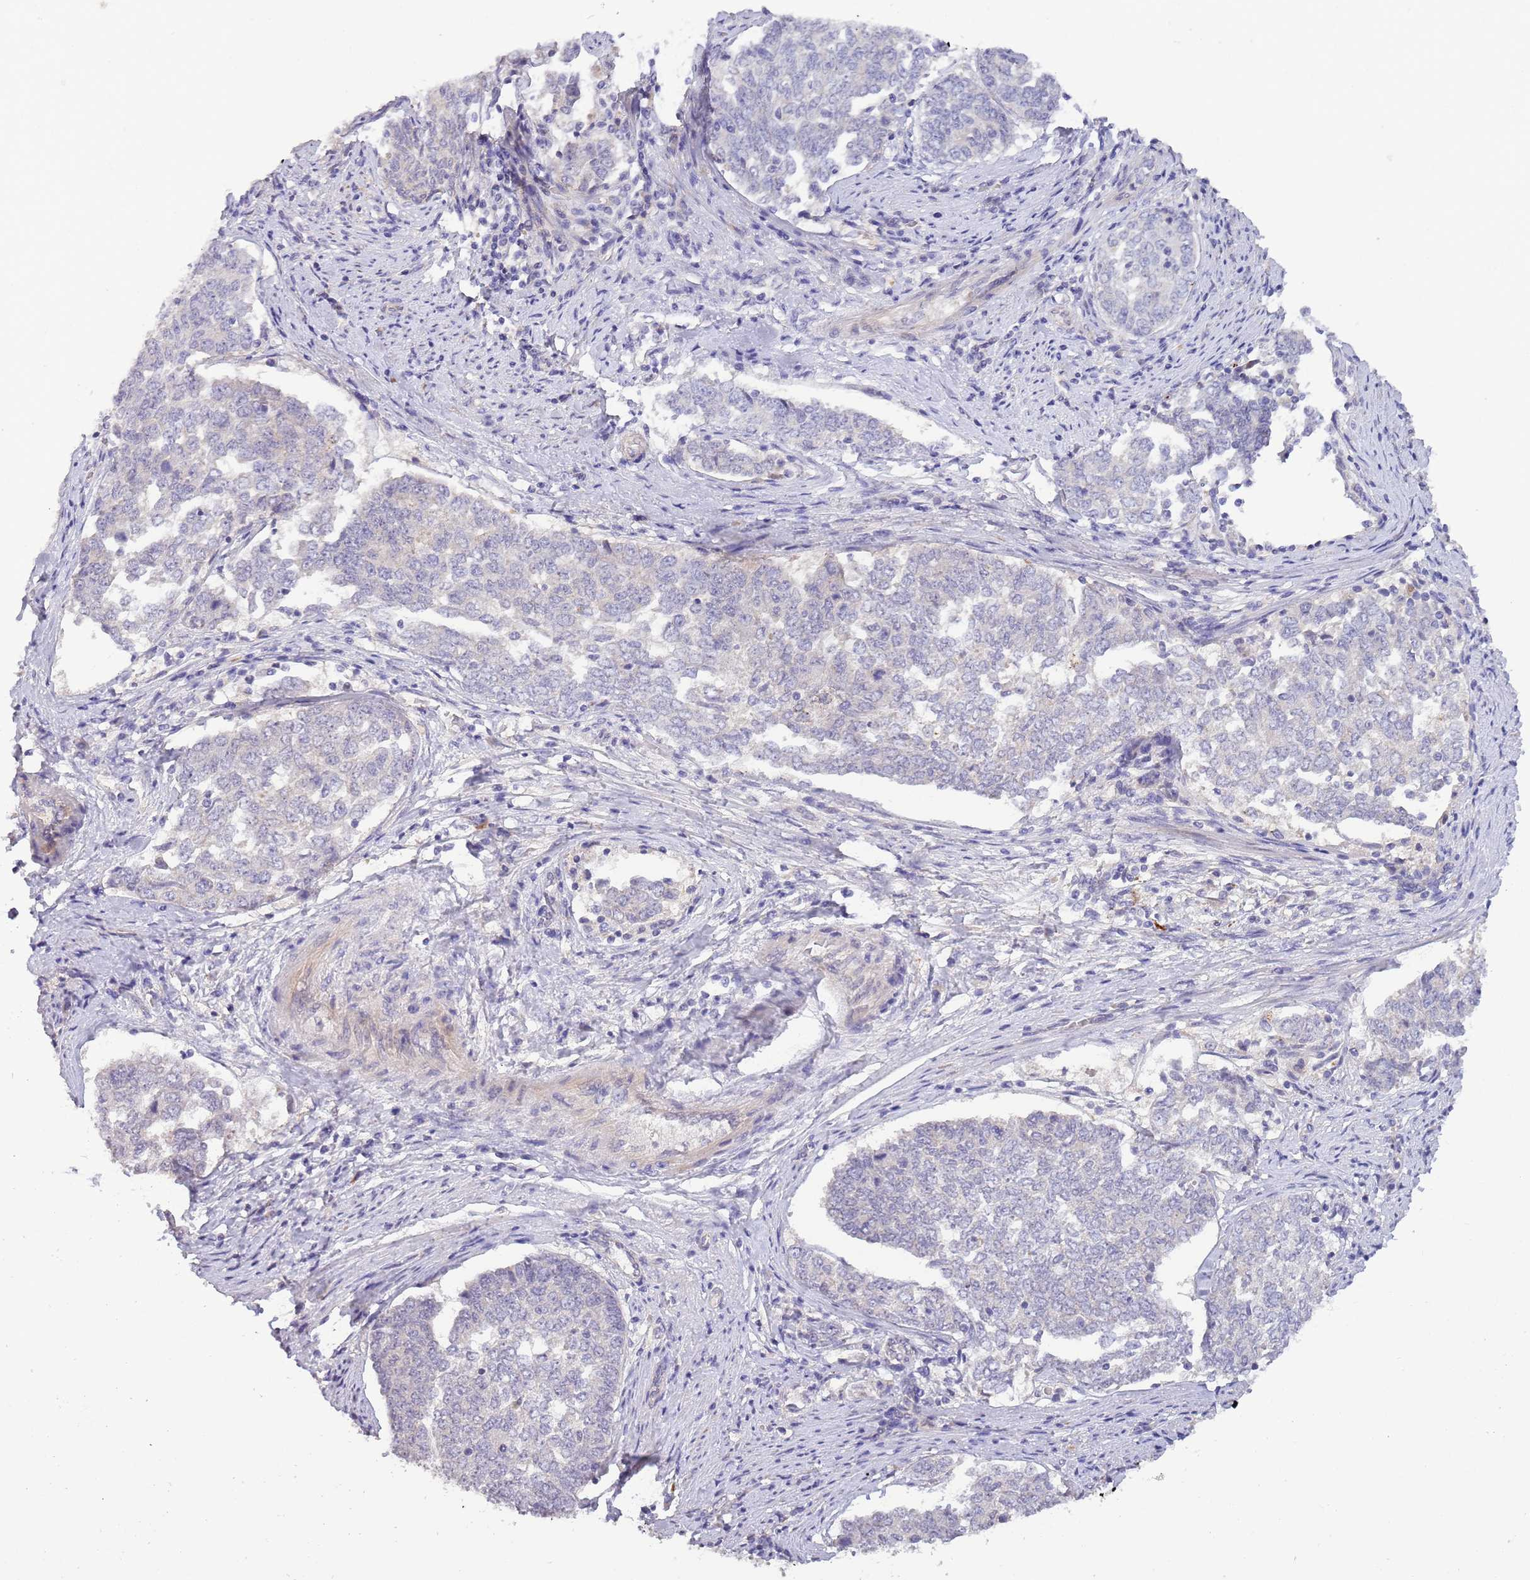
{"staining": {"intensity": "negative", "quantity": "none", "location": "none"}, "tissue": "endometrial cancer", "cell_type": "Tumor cells", "image_type": "cancer", "snomed": [{"axis": "morphology", "description": "Adenocarcinoma, NOS"}, {"axis": "topography", "description": "Endometrium"}], "caption": "The image displays no significant positivity in tumor cells of adenocarcinoma (endometrial).", "gene": "ZNF658", "patient": {"sex": "female", "age": 80}}